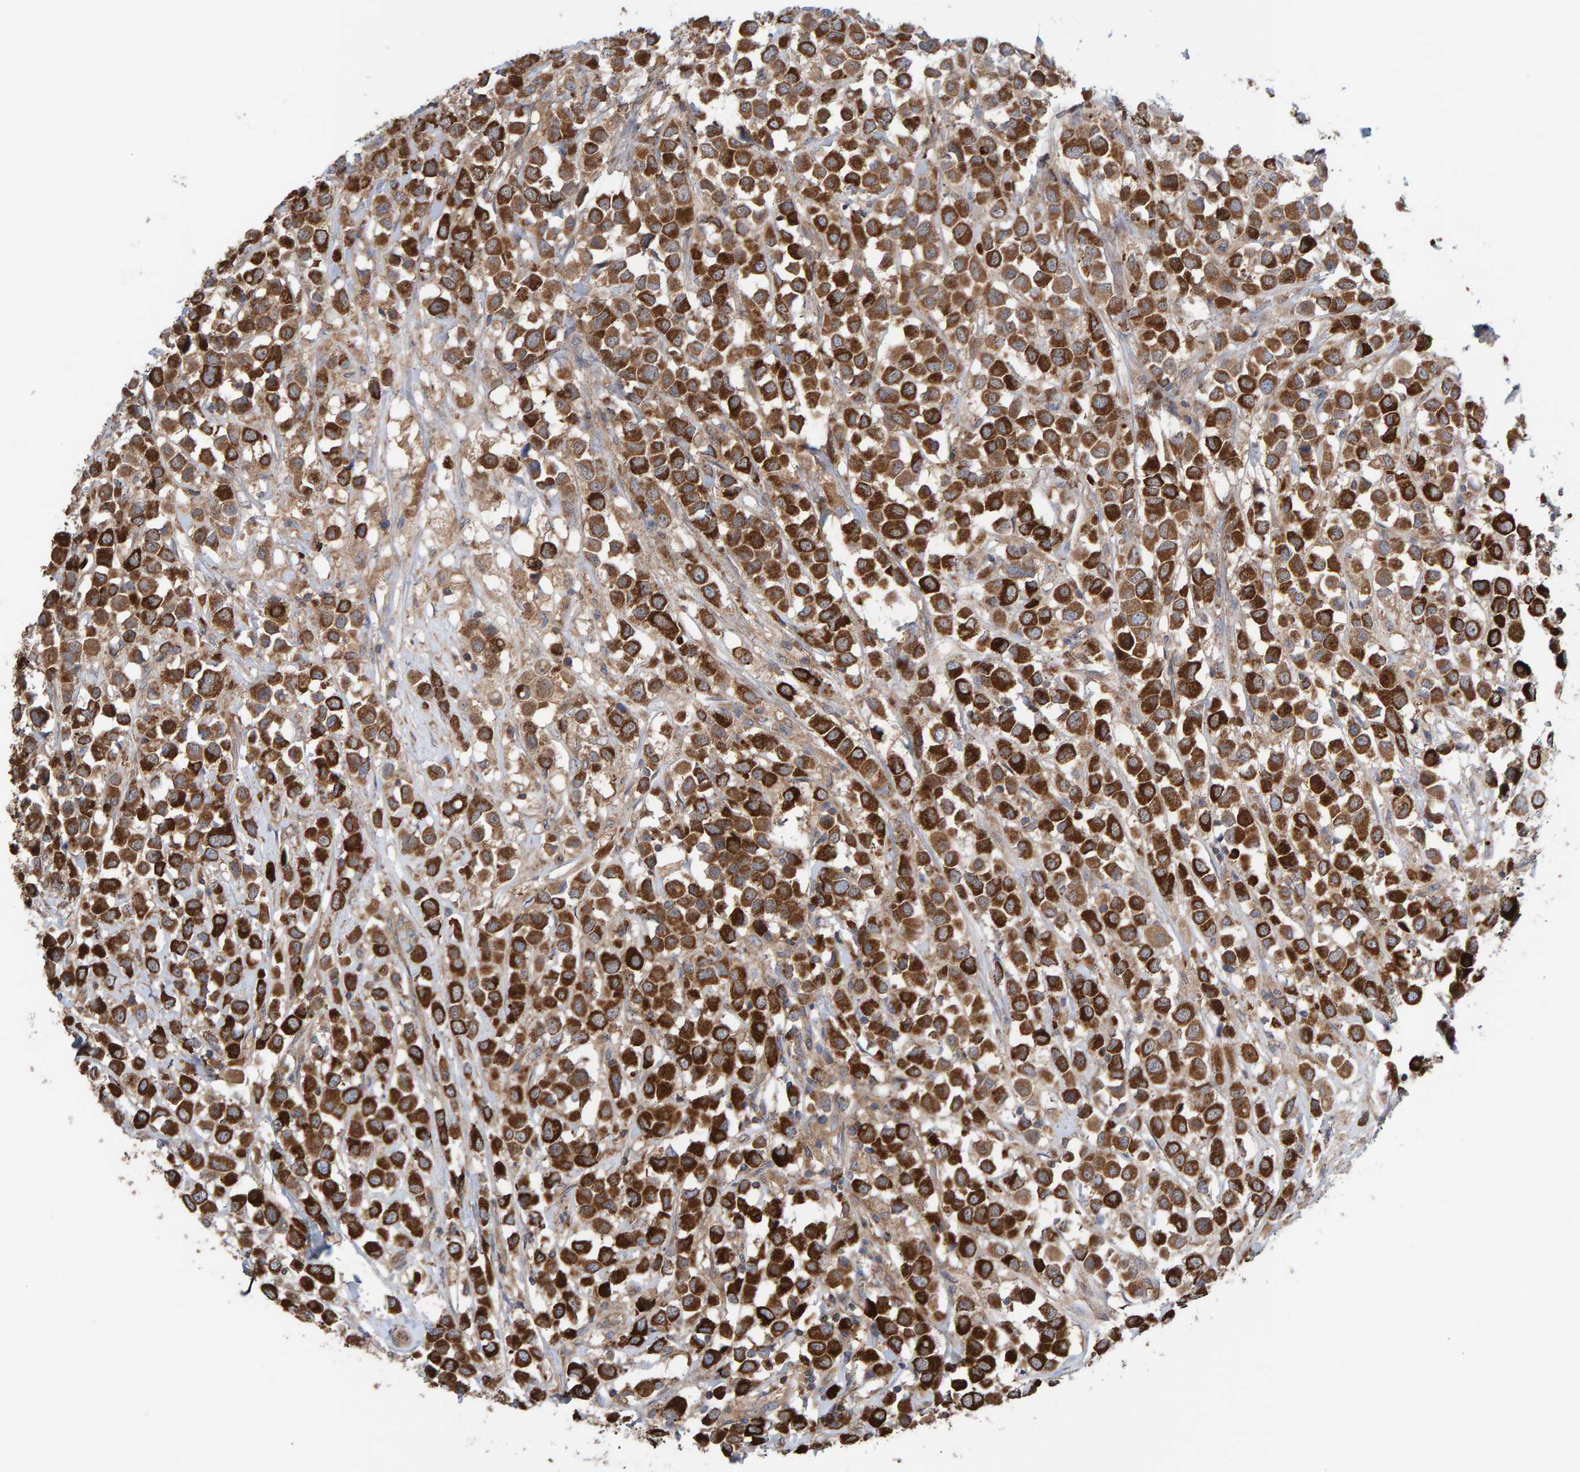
{"staining": {"intensity": "strong", "quantity": ">75%", "location": "cytoplasmic/membranous"}, "tissue": "breast cancer", "cell_type": "Tumor cells", "image_type": "cancer", "snomed": [{"axis": "morphology", "description": "Duct carcinoma"}, {"axis": "topography", "description": "Breast"}], "caption": "Immunohistochemistry (IHC) of breast intraductal carcinoma shows high levels of strong cytoplasmic/membranous staining in approximately >75% of tumor cells. (IHC, brightfield microscopy, high magnification).", "gene": "LRSAM1", "patient": {"sex": "female", "age": 61}}